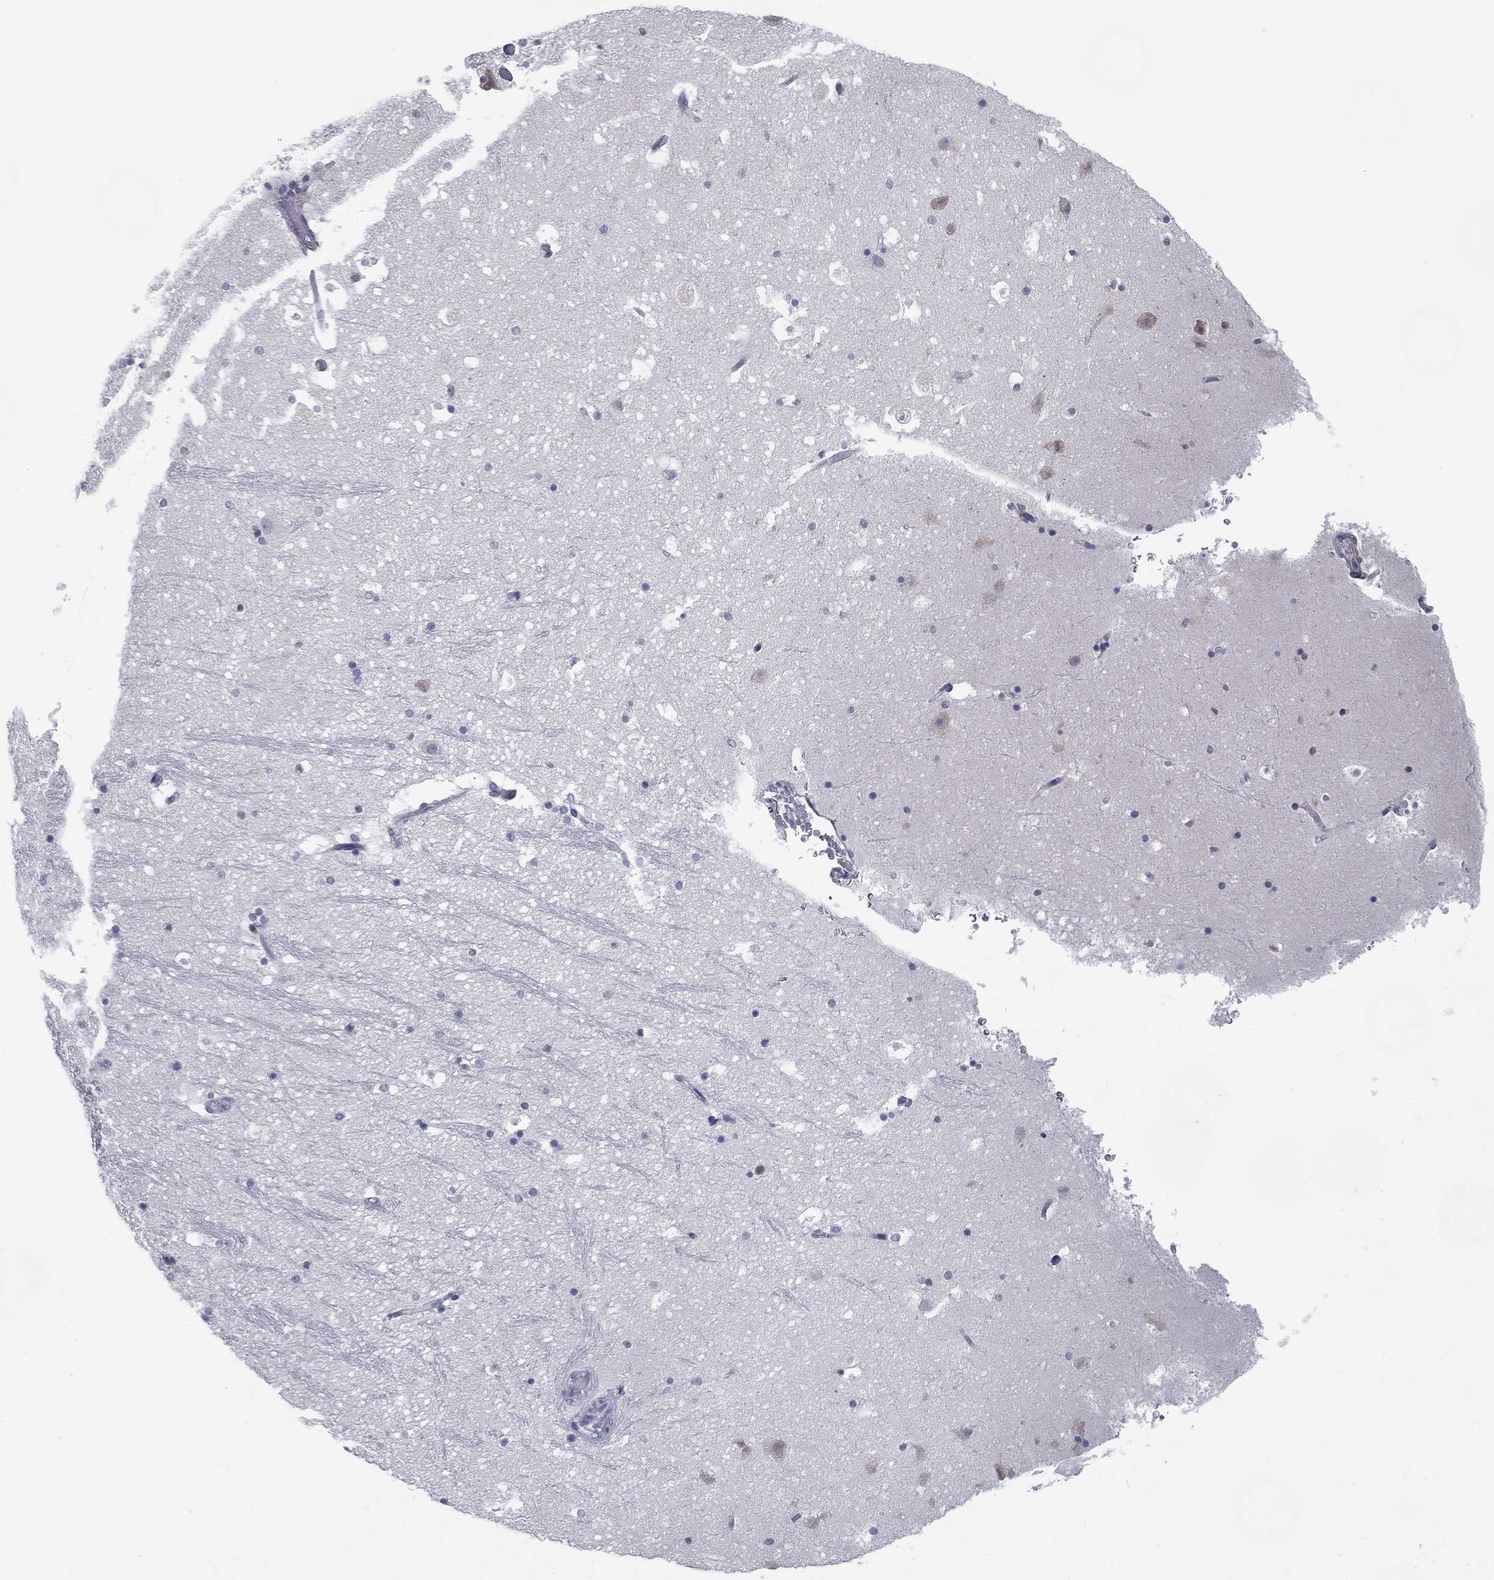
{"staining": {"intensity": "negative", "quantity": "none", "location": "none"}, "tissue": "hippocampus", "cell_type": "Glial cells", "image_type": "normal", "snomed": [{"axis": "morphology", "description": "Normal tissue, NOS"}, {"axis": "topography", "description": "Hippocampus"}], "caption": "IHC of benign human hippocampus shows no expression in glial cells.", "gene": "C19orf18", "patient": {"sex": "male", "age": 51}}